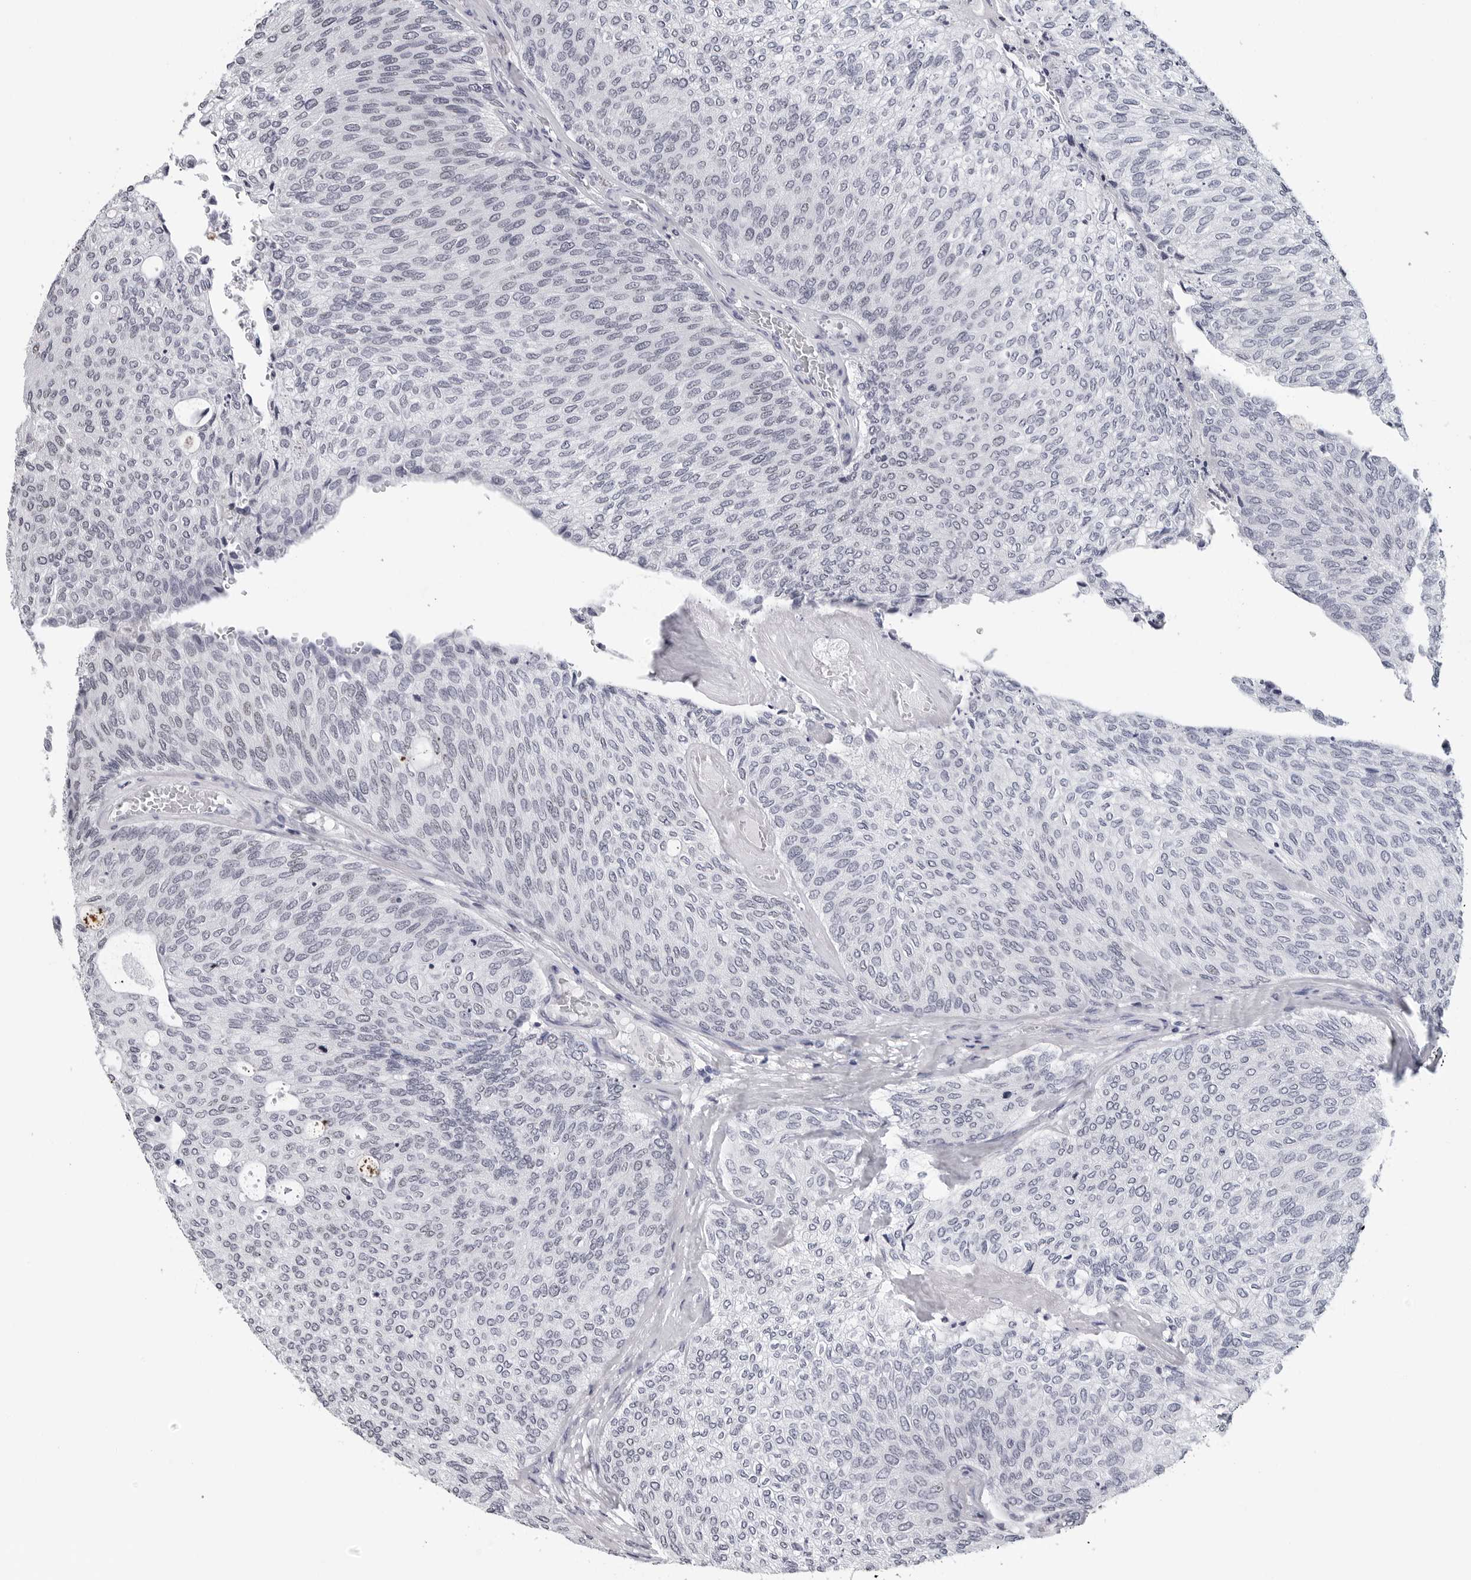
{"staining": {"intensity": "negative", "quantity": "none", "location": "none"}, "tissue": "urothelial cancer", "cell_type": "Tumor cells", "image_type": "cancer", "snomed": [{"axis": "morphology", "description": "Urothelial carcinoma, Low grade"}, {"axis": "topography", "description": "Urinary bladder"}], "caption": "Tumor cells show no significant protein positivity in urothelial carcinoma (low-grade).", "gene": "GNL2", "patient": {"sex": "female", "age": 79}}